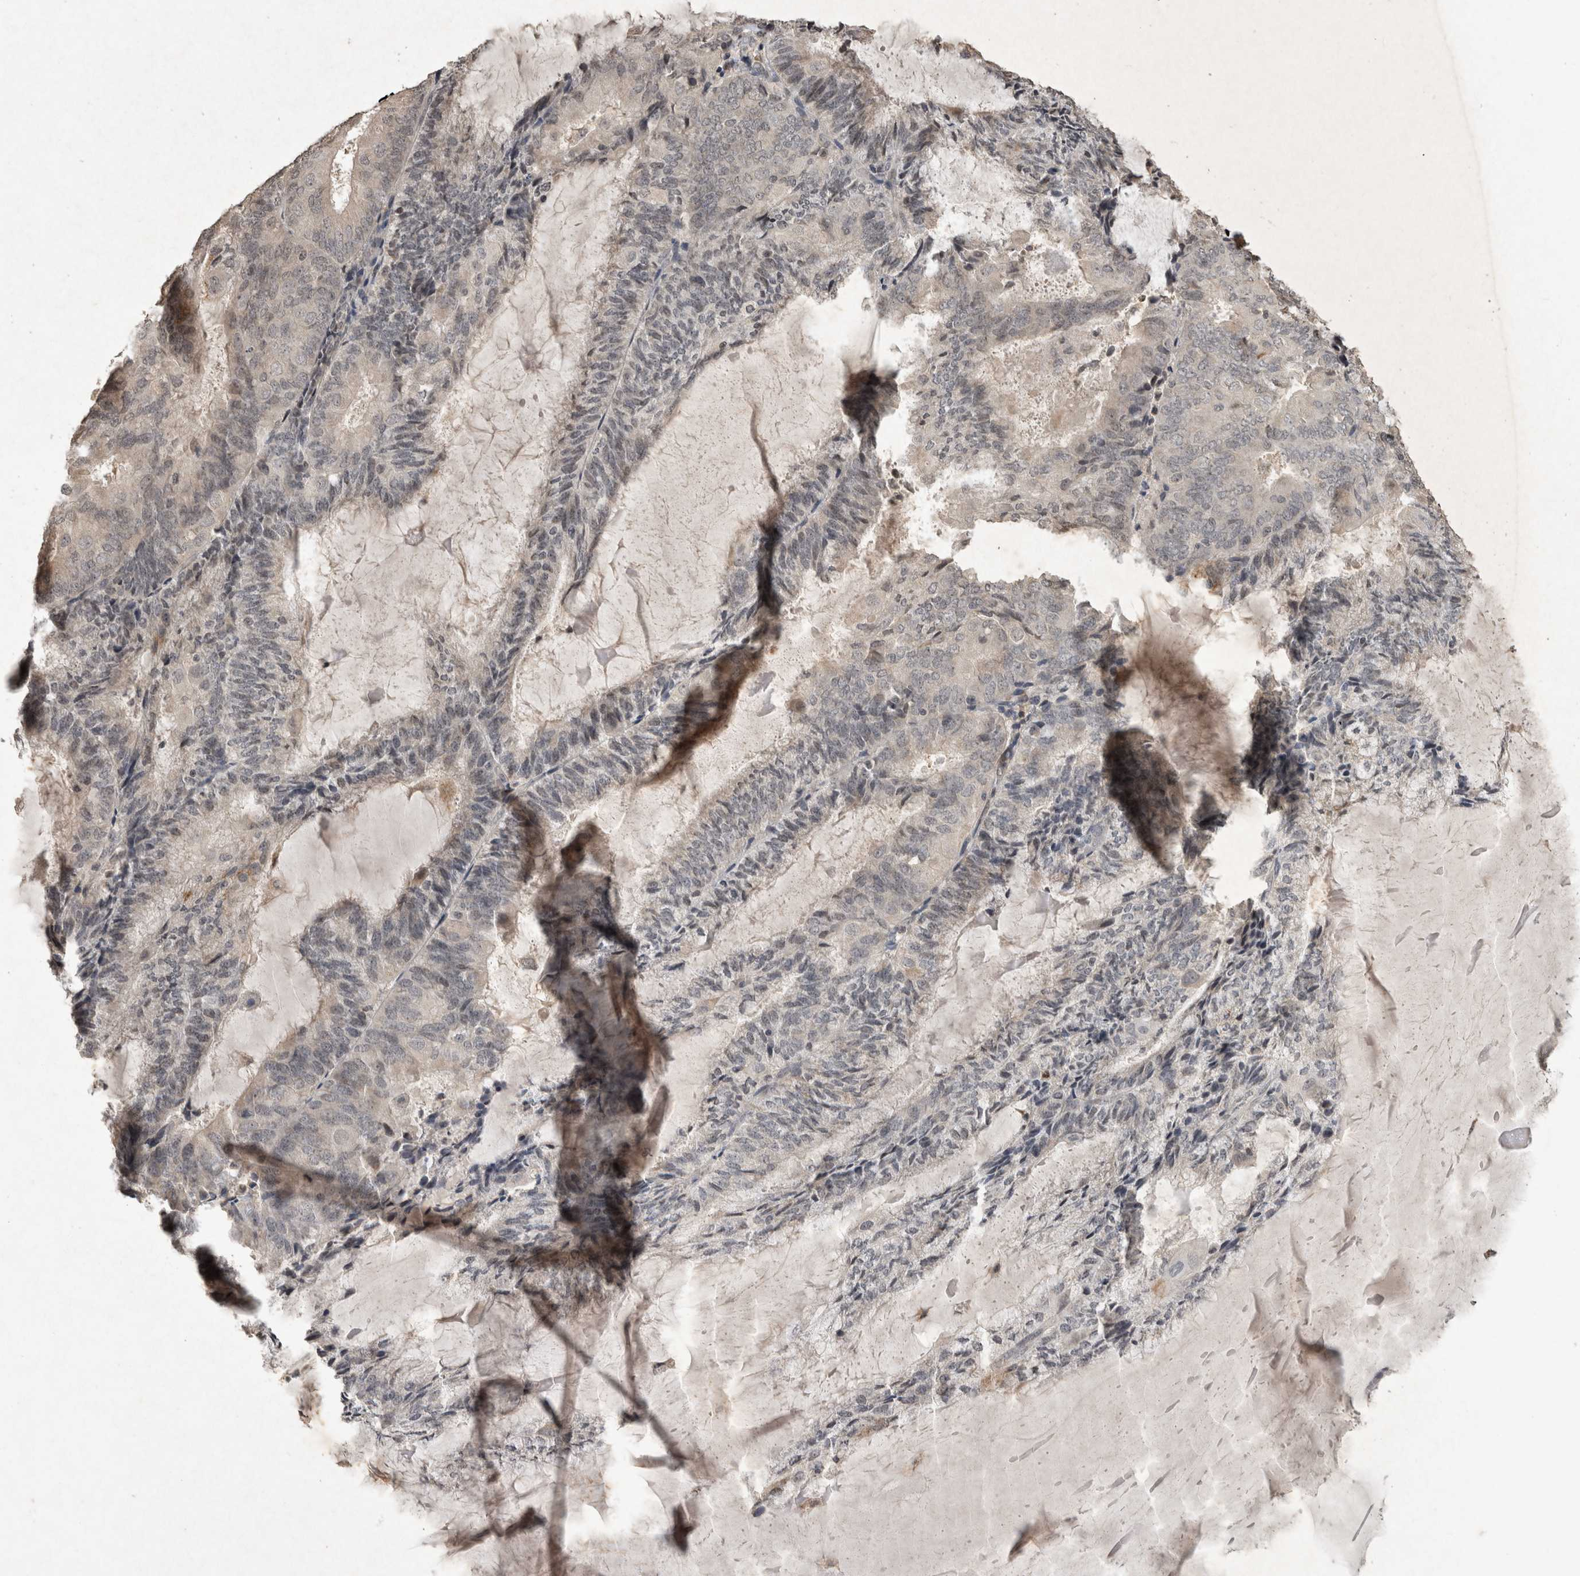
{"staining": {"intensity": "negative", "quantity": "none", "location": "none"}, "tissue": "endometrial cancer", "cell_type": "Tumor cells", "image_type": "cancer", "snomed": [{"axis": "morphology", "description": "Adenocarcinoma, NOS"}, {"axis": "topography", "description": "Endometrium"}], "caption": "This is an immunohistochemistry (IHC) histopathology image of human endometrial adenocarcinoma. There is no staining in tumor cells.", "gene": "HRK", "patient": {"sex": "female", "age": 81}}